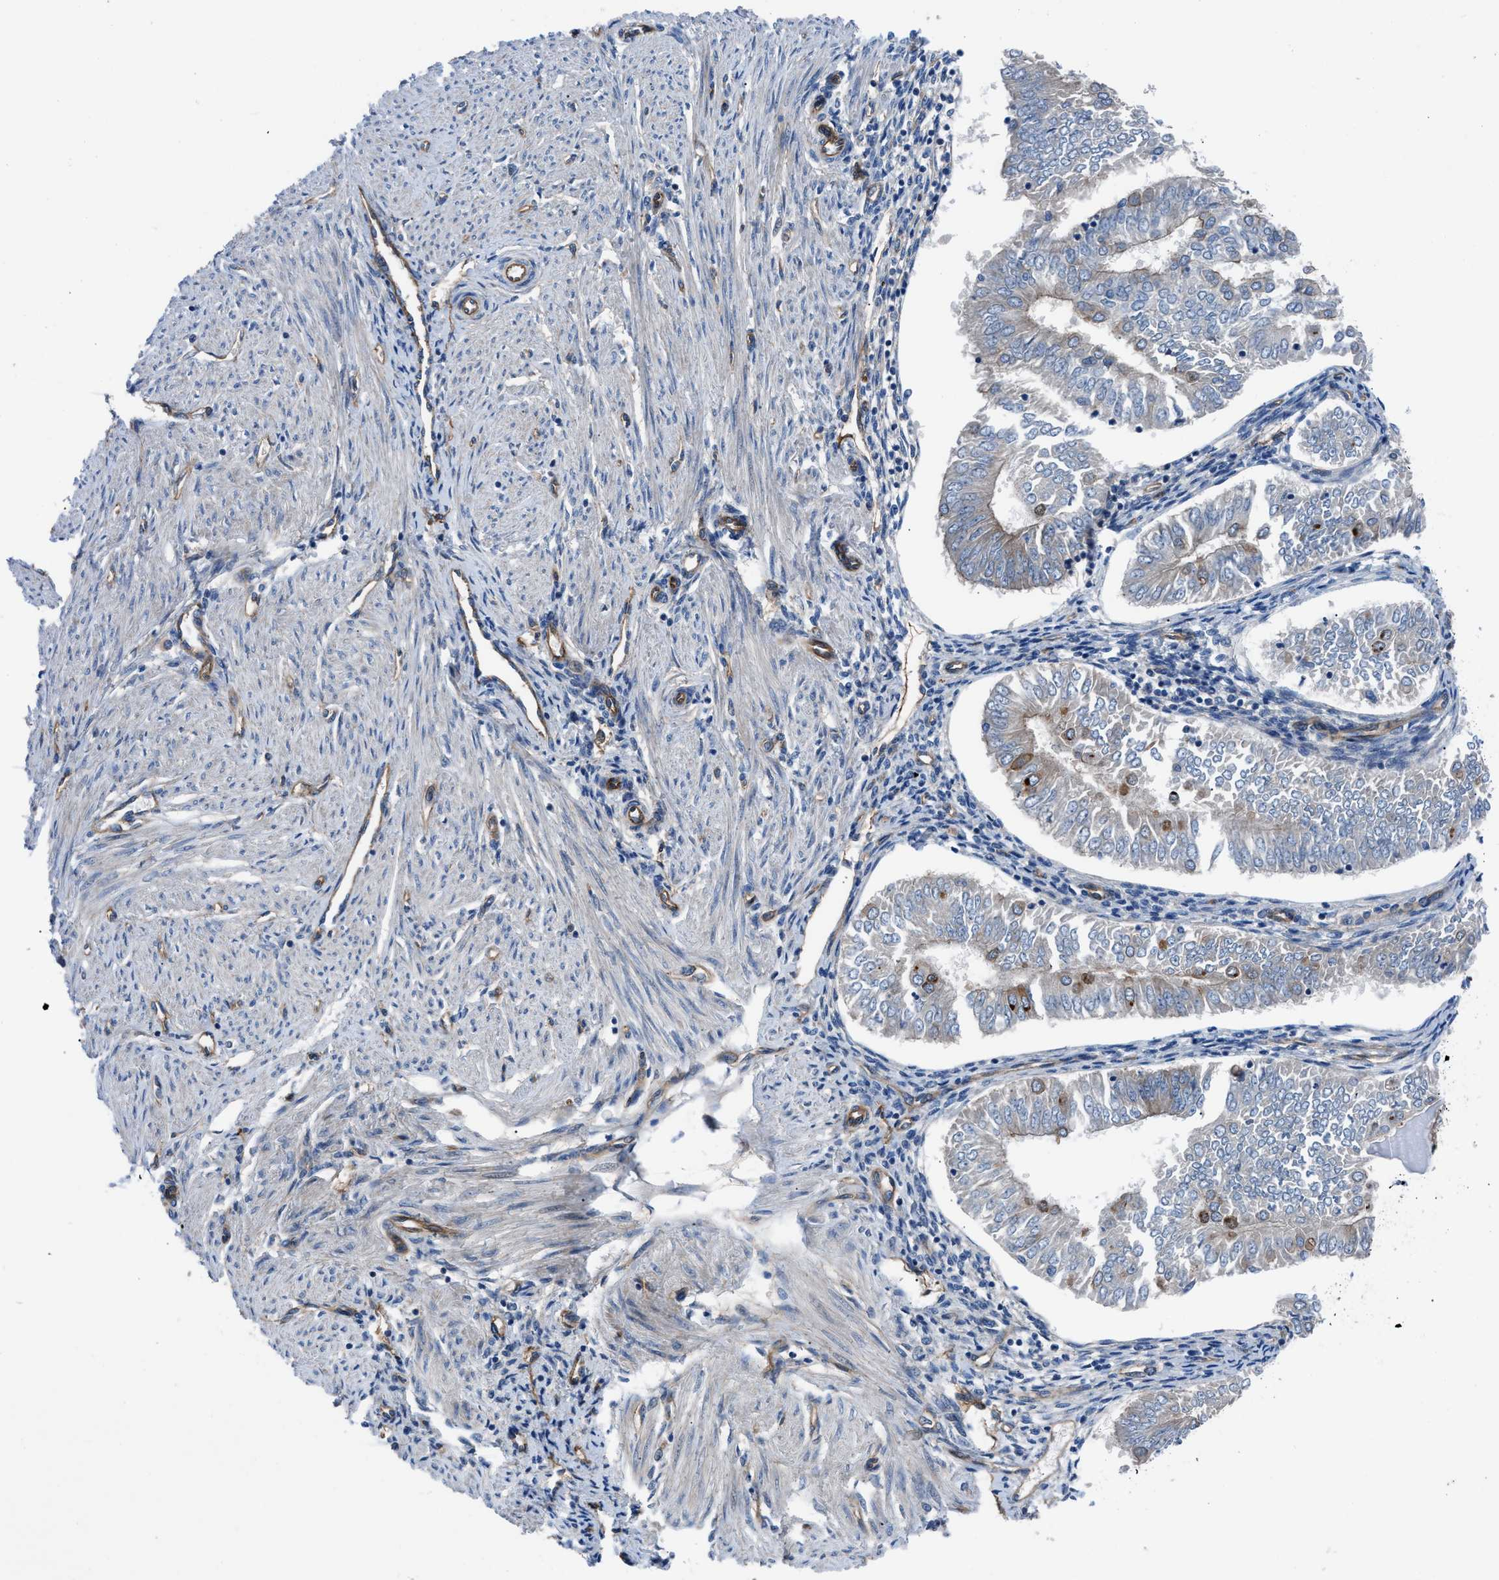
{"staining": {"intensity": "weak", "quantity": "25%-75%", "location": "cytoplasmic/membranous"}, "tissue": "endometrial cancer", "cell_type": "Tumor cells", "image_type": "cancer", "snomed": [{"axis": "morphology", "description": "Adenocarcinoma, NOS"}, {"axis": "topography", "description": "Endometrium"}], "caption": "A photomicrograph of endometrial cancer (adenocarcinoma) stained for a protein displays weak cytoplasmic/membranous brown staining in tumor cells.", "gene": "TRIP4", "patient": {"sex": "female", "age": 53}}